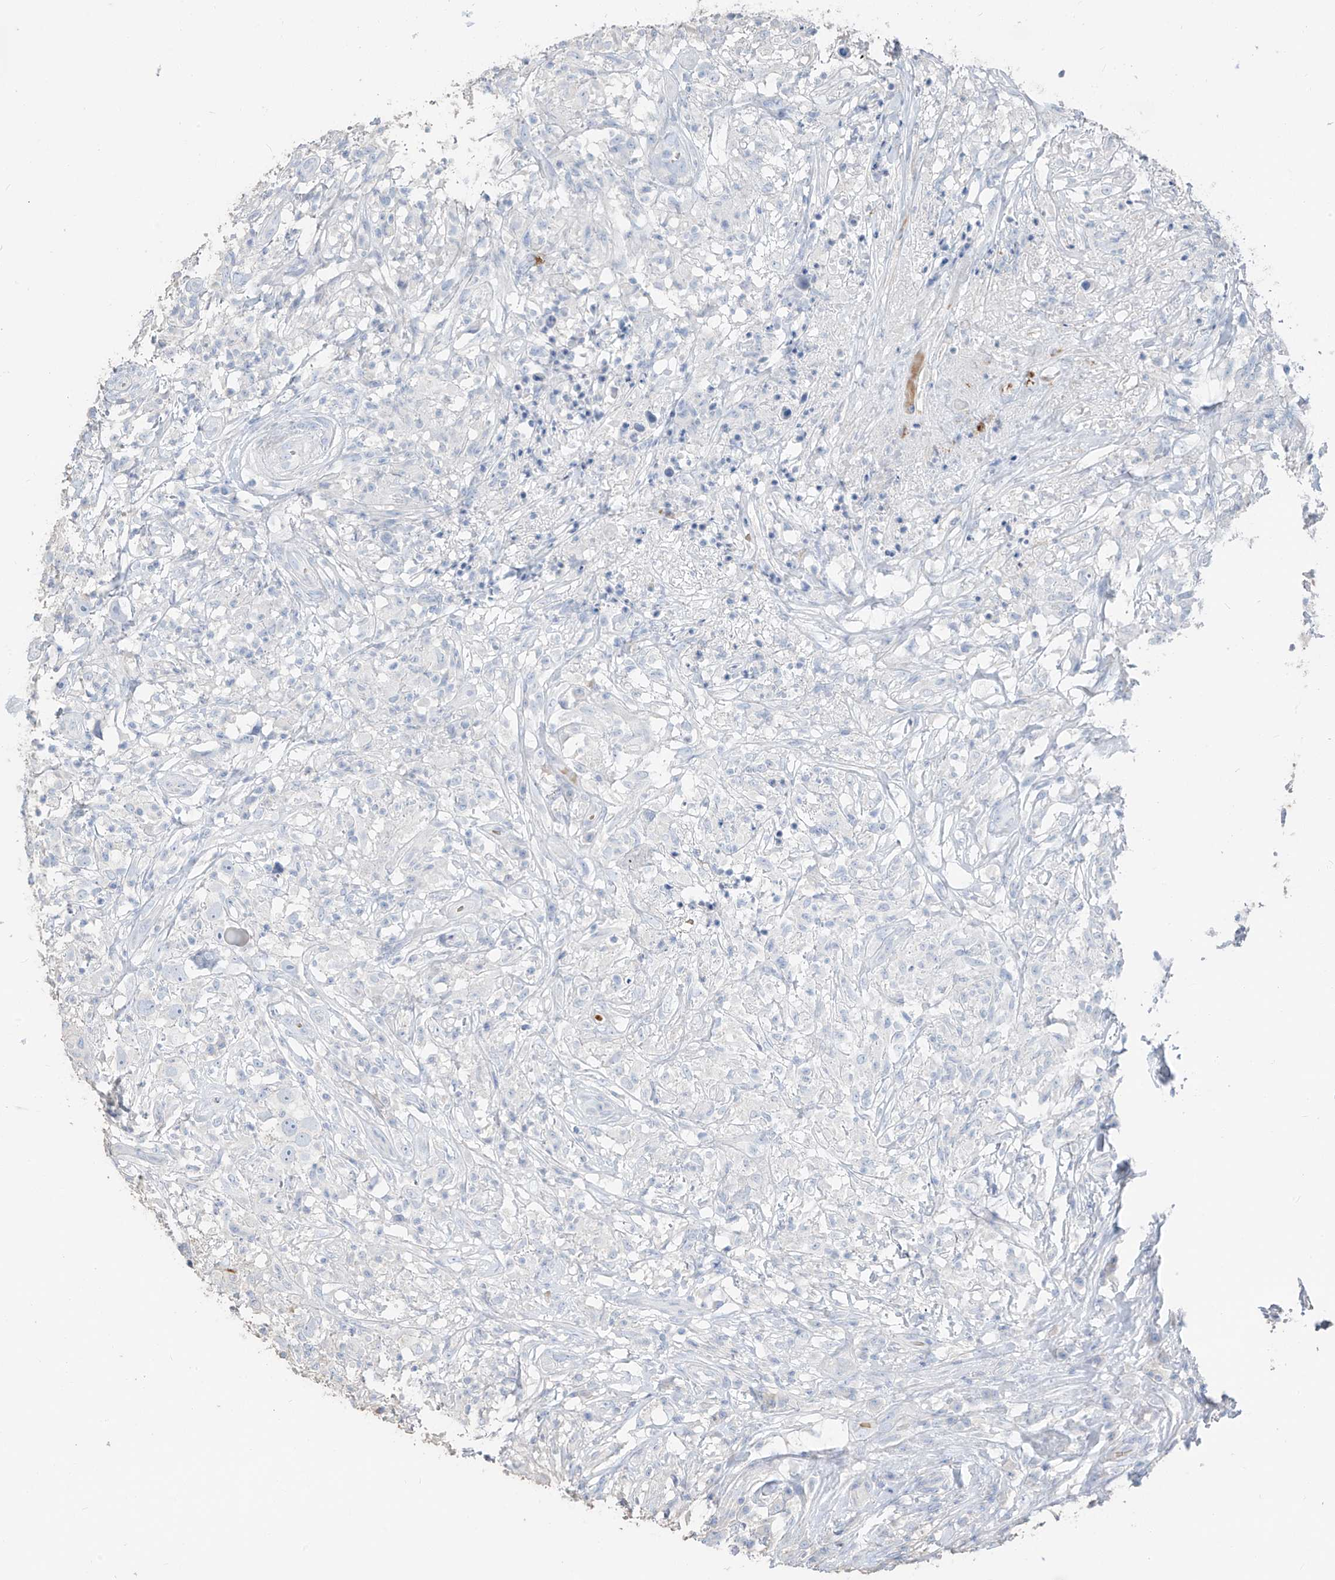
{"staining": {"intensity": "negative", "quantity": "none", "location": "none"}, "tissue": "testis cancer", "cell_type": "Tumor cells", "image_type": "cancer", "snomed": [{"axis": "morphology", "description": "Seminoma, NOS"}, {"axis": "topography", "description": "Testis"}], "caption": "Immunohistochemistry image of neoplastic tissue: testis seminoma stained with DAB shows no significant protein staining in tumor cells.", "gene": "PAFAH1B3", "patient": {"sex": "male", "age": 49}}